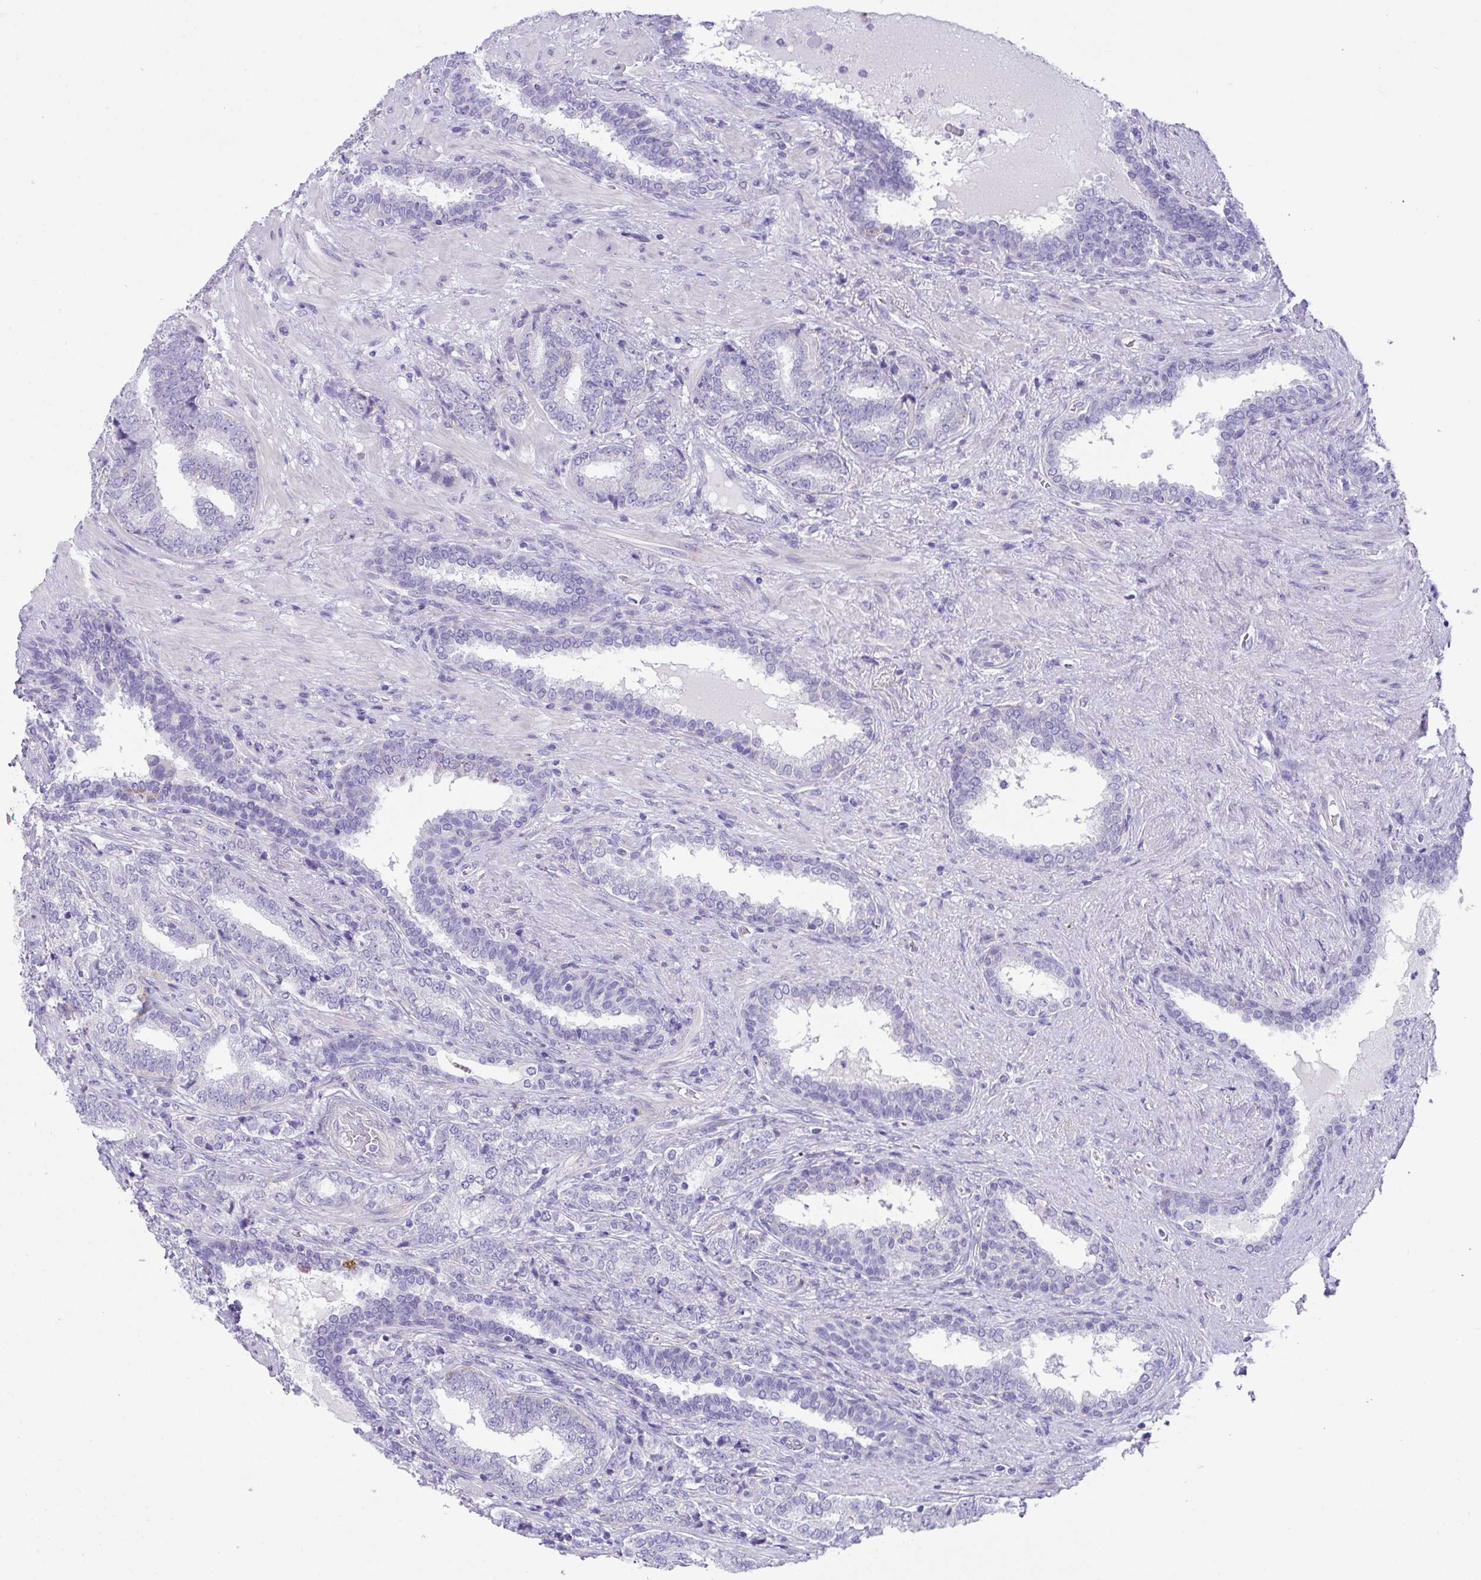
{"staining": {"intensity": "negative", "quantity": "none", "location": "none"}, "tissue": "prostate cancer", "cell_type": "Tumor cells", "image_type": "cancer", "snomed": [{"axis": "morphology", "description": "Adenocarcinoma, High grade"}, {"axis": "topography", "description": "Prostate"}], "caption": "There is no significant positivity in tumor cells of prostate high-grade adenocarcinoma.", "gene": "TMEM106B", "patient": {"sex": "male", "age": 72}}